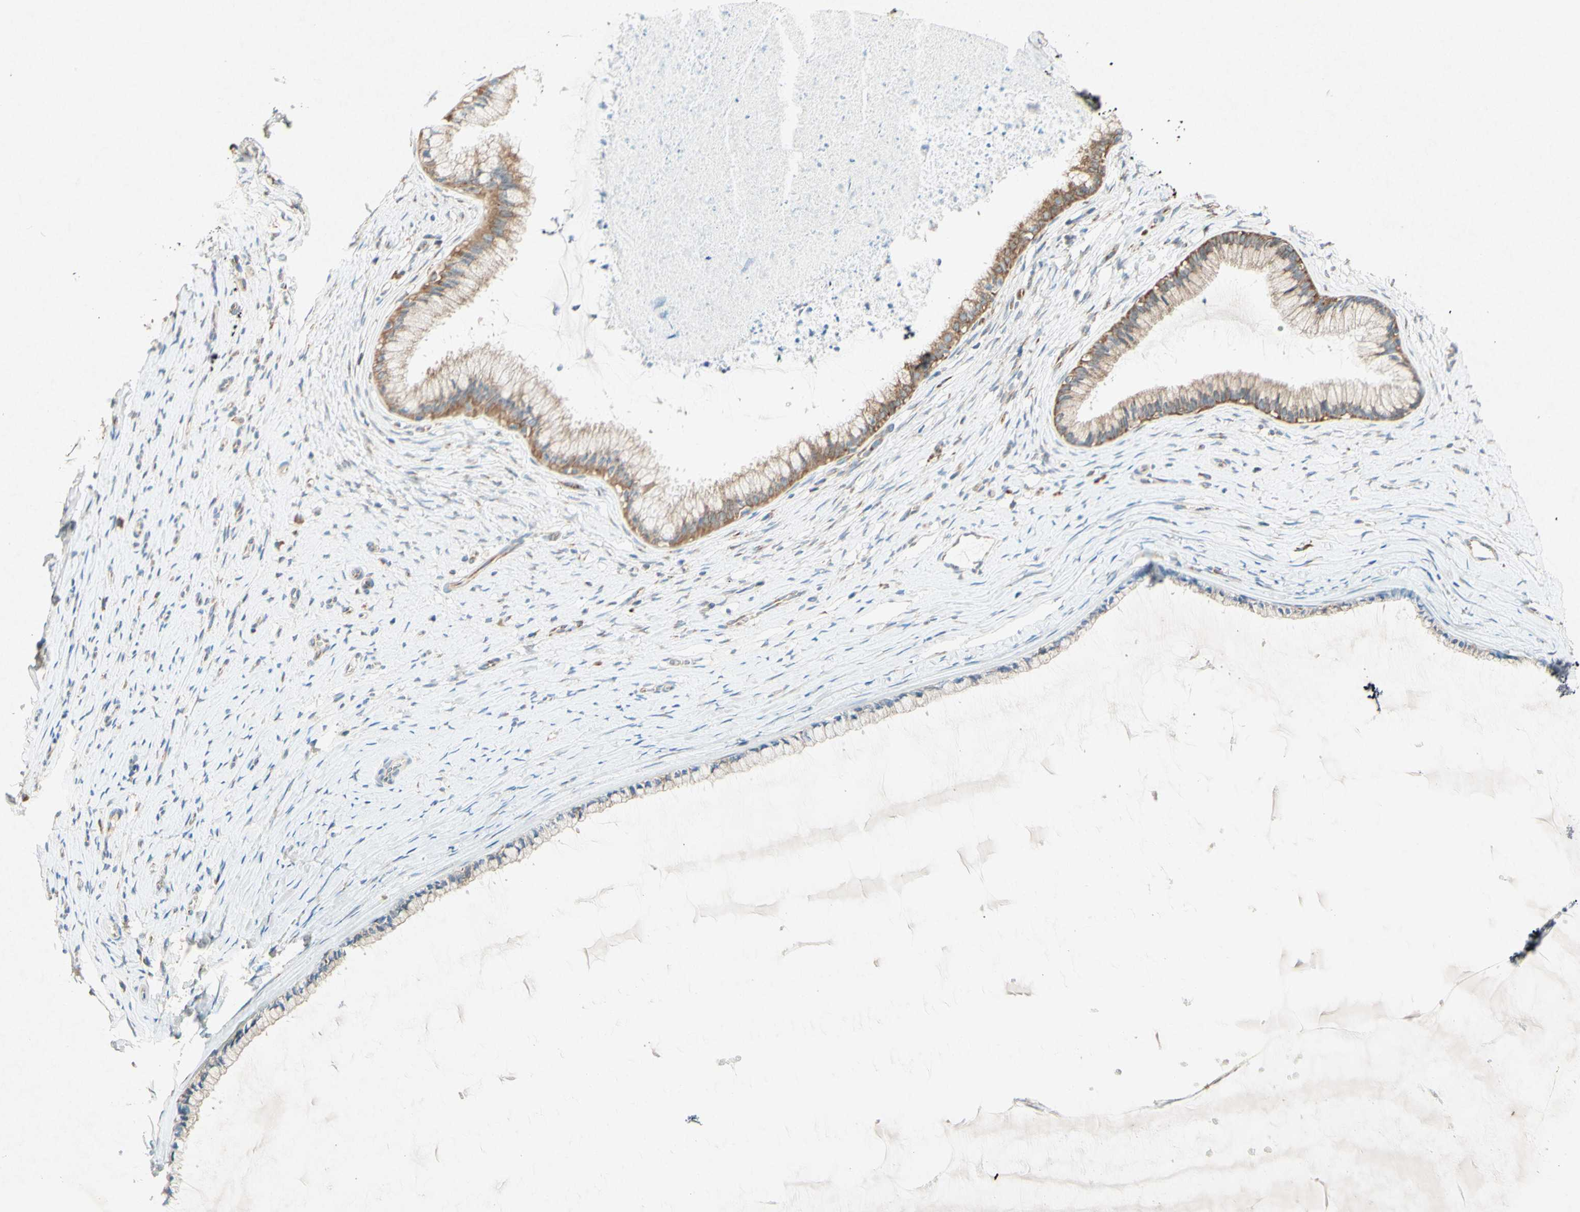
{"staining": {"intensity": "moderate", "quantity": "25%-75%", "location": "cytoplasmic/membranous"}, "tissue": "cervix", "cell_type": "Glandular cells", "image_type": "normal", "snomed": [{"axis": "morphology", "description": "Normal tissue, NOS"}, {"axis": "topography", "description": "Cervix"}], "caption": "An image of cervix stained for a protein displays moderate cytoplasmic/membranous brown staining in glandular cells. (DAB IHC, brown staining for protein, blue staining for nuclei).", "gene": "PABPC1", "patient": {"sex": "female", "age": 39}}